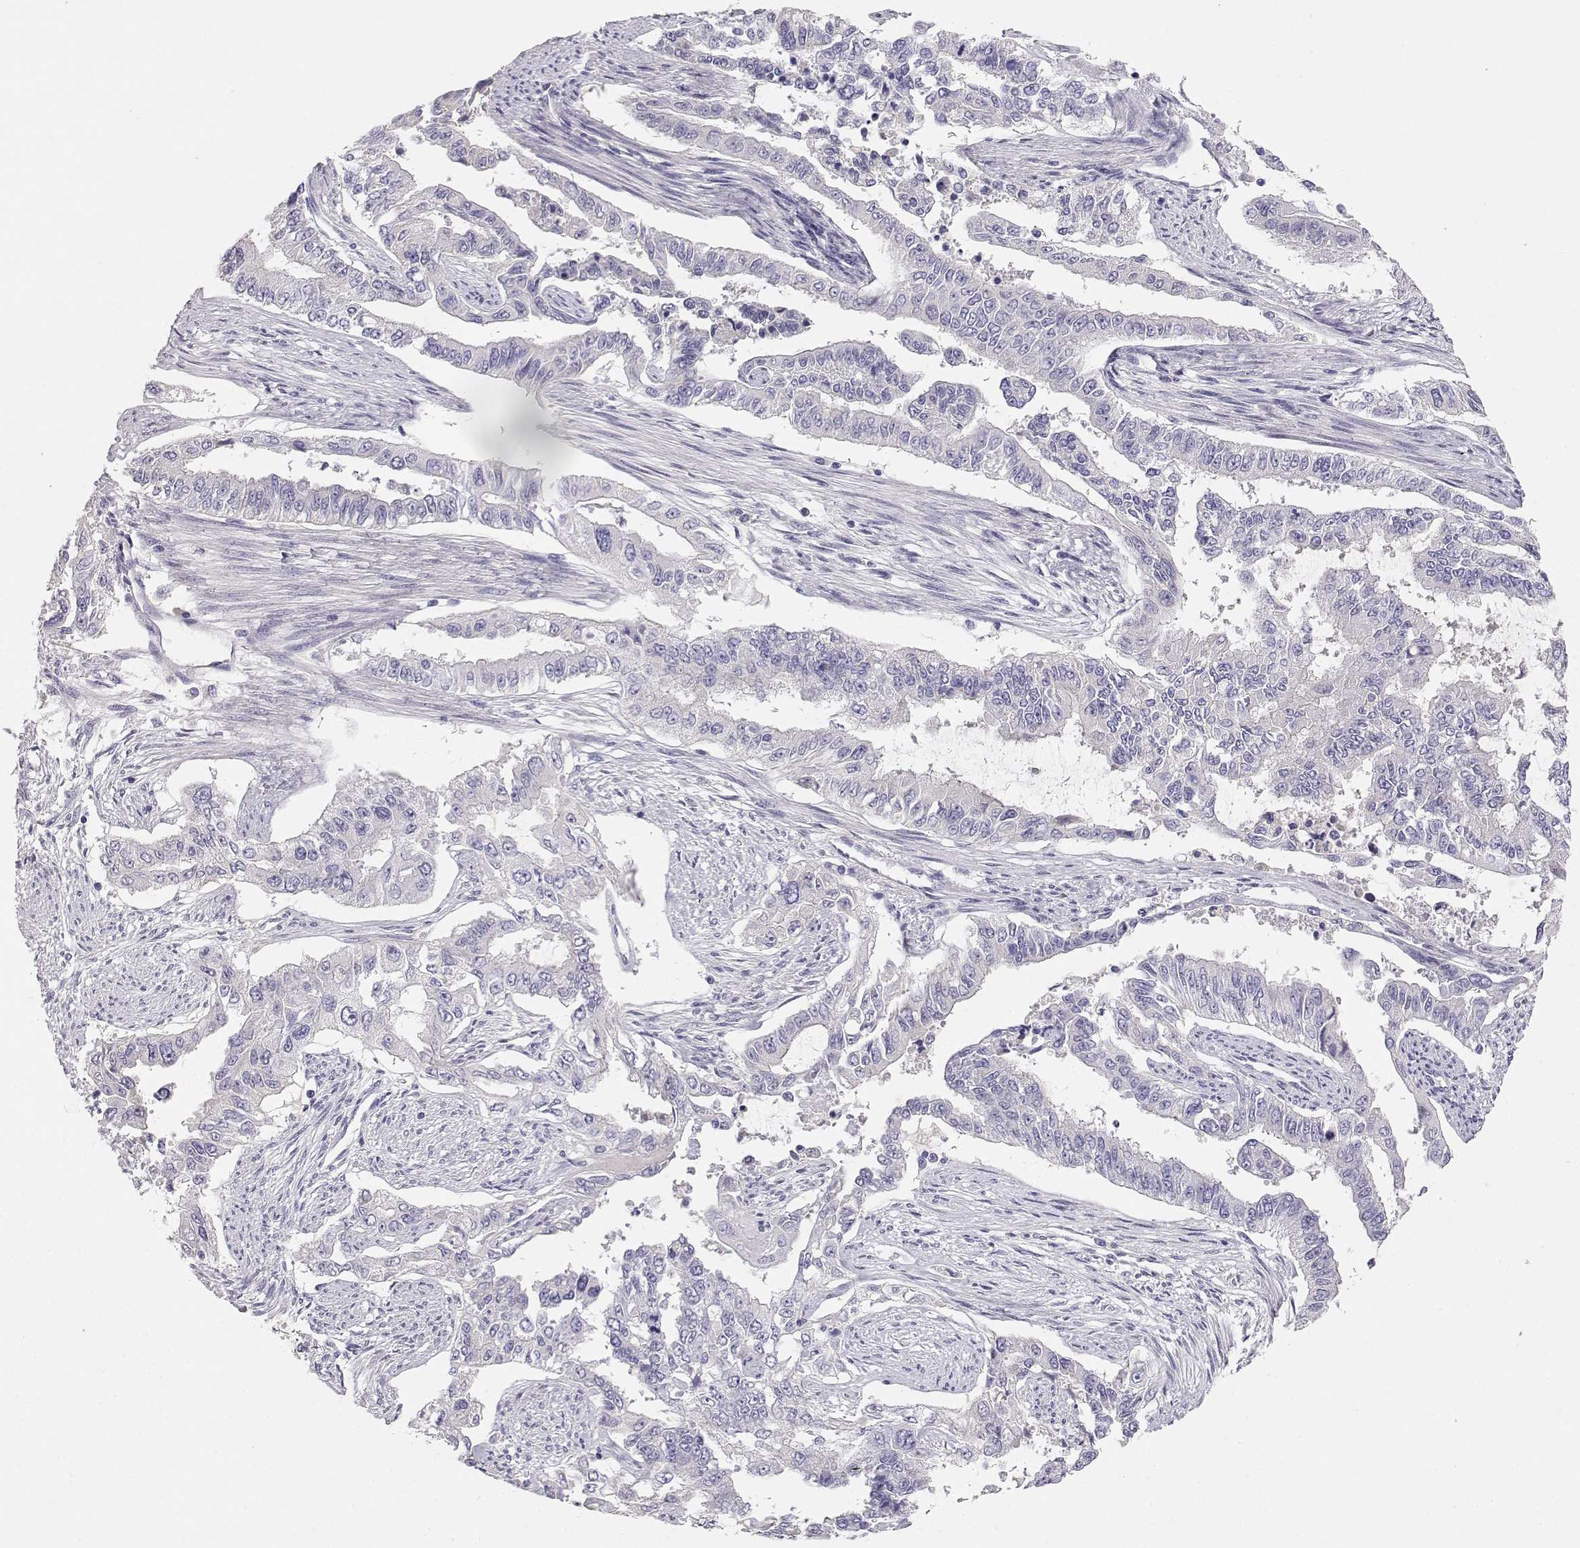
{"staining": {"intensity": "negative", "quantity": "none", "location": "none"}, "tissue": "endometrial cancer", "cell_type": "Tumor cells", "image_type": "cancer", "snomed": [{"axis": "morphology", "description": "Adenocarcinoma, NOS"}, {"axis": "topography", "description": "Uterus"}], "caption": "Immunohistochemistry (IHC) image of neoplastic tissue: human endometrial cancer (adenocarcinoma) stained with DAB (3,3'-diaminobenzidine) demonstrates no significant protein staining in tumor cells. Brightfield microscopy of immunohistochemistry (IHC) stained with DAB (3,3'-diaminobenzidine) (brown) and hematoxylin (blue), captured at high magnification.", "gene": "GPR174", "patient": {"sex": "female", "age": 59}}